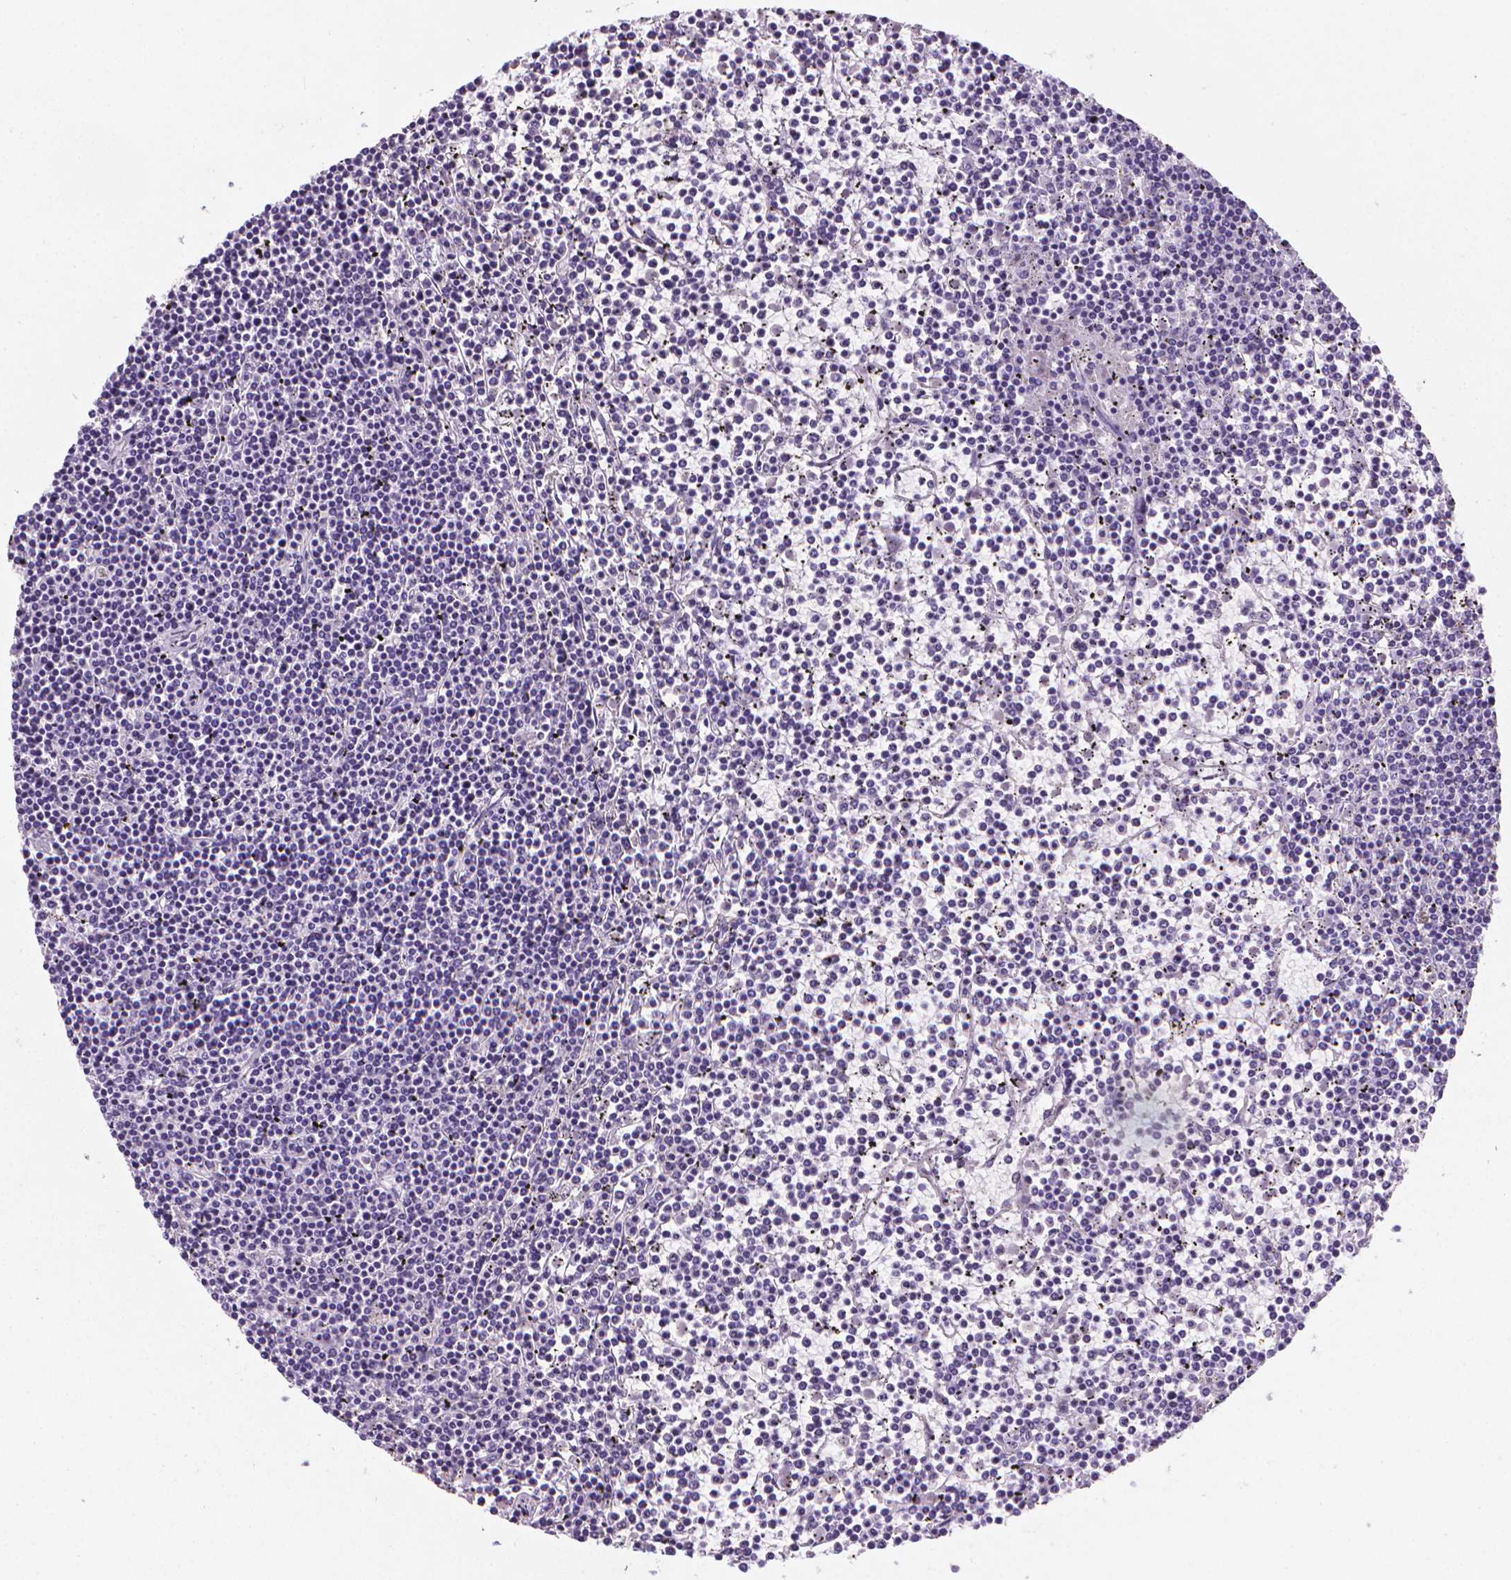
{"staining": {"intensity": "negative", "quantity": "none", "location": "none"}, "tissue": "lymphoma", "cell_type": "Tumor cells", "image_type": "cancer", "snomed": [{"axis": "morphology", "description": "Malignant lymphoma, non-Hodgkin's type, Low grade"}, {"axis": "topography", "description": "Spleen"}], "caption": "High power microscopy image of an IHC histopathology image of lymphoma, revealing no significant staining in tumor cells.", "gene": "XPNPEP2", "patient": {"sex": "female", "age": 19}}